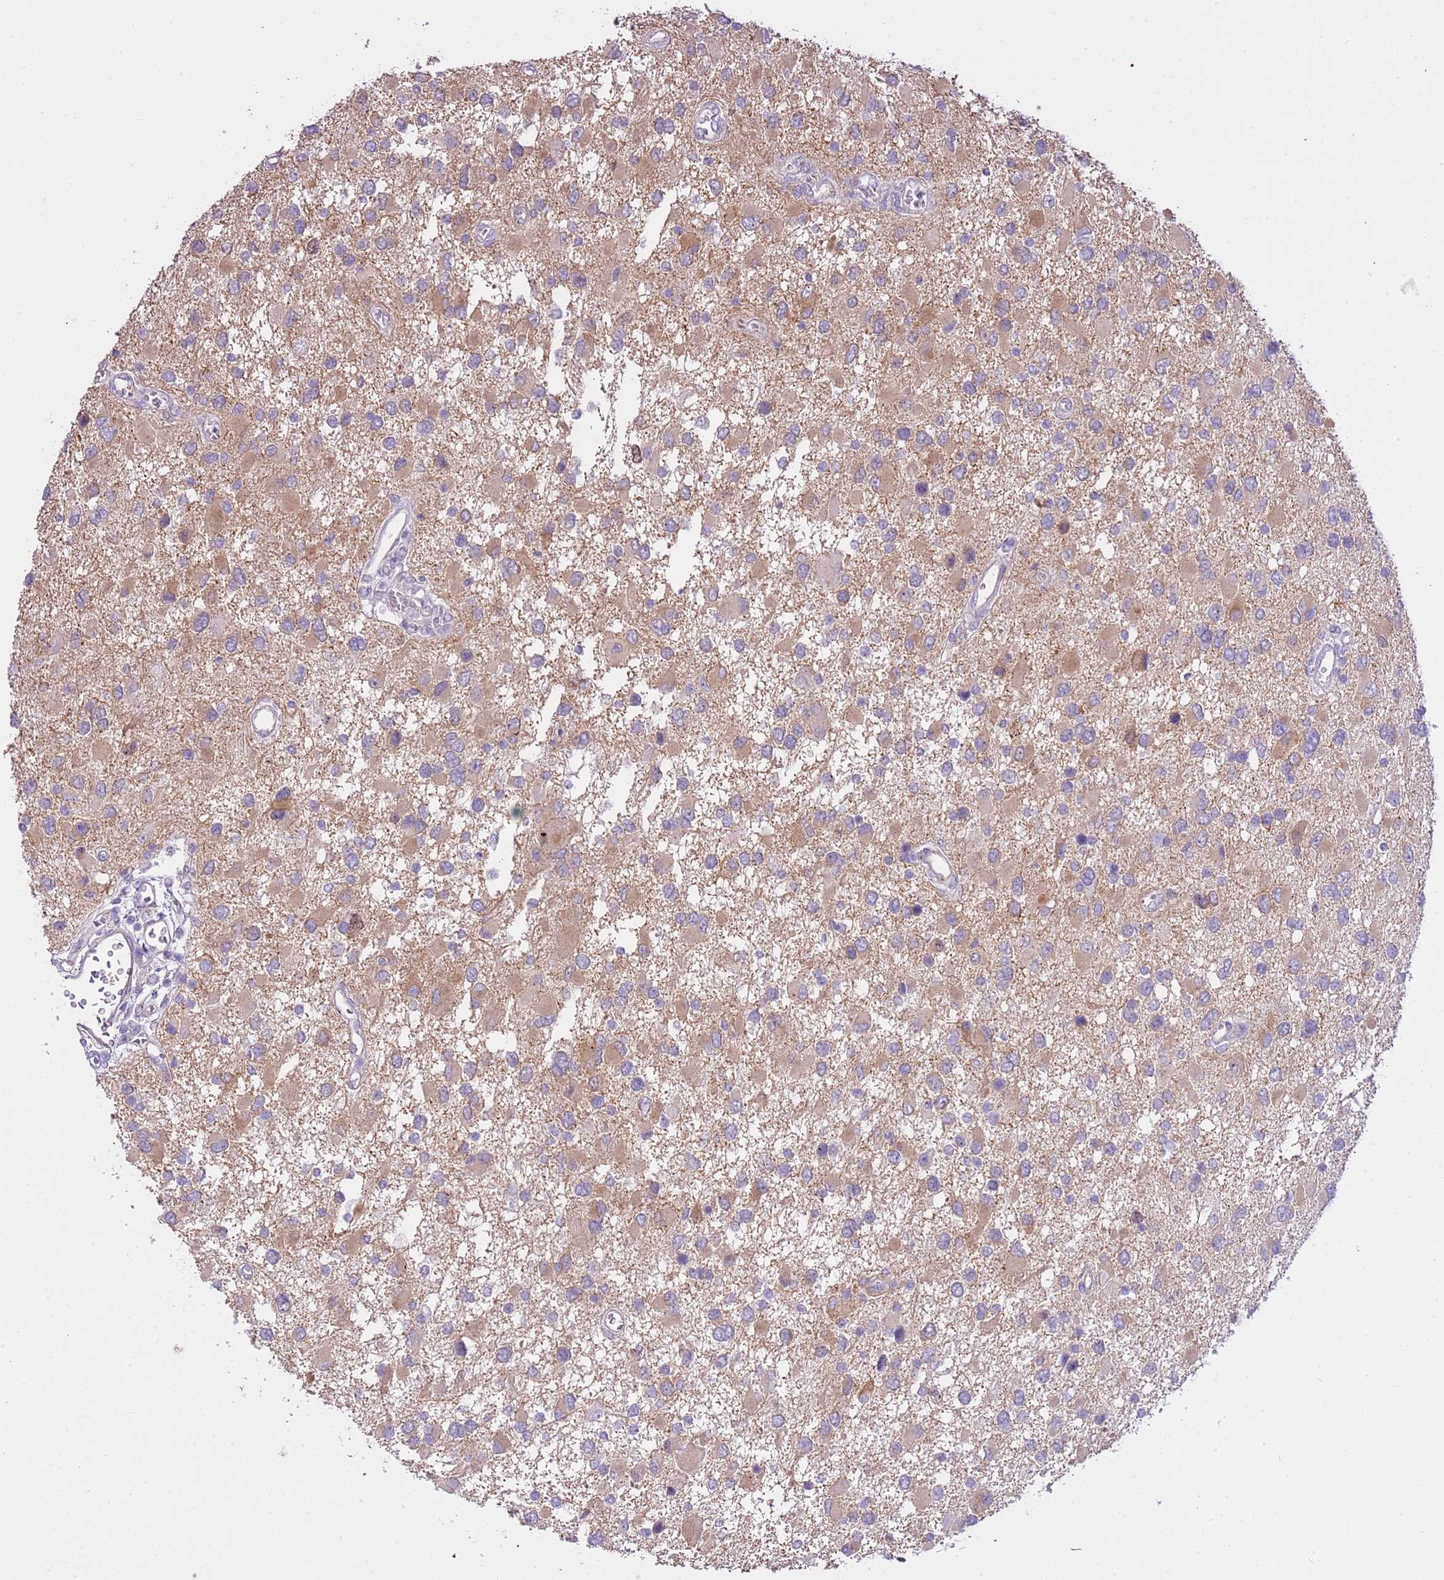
{"staining": {"intensity": "weak", "quantity": "25%-75%", "location": "cytoplasmic/membranous"}, "tissue": "glioma", "cell_type": "Tumor cells", "image_type": "cancer", "snomed": [{"axis": "morphology", "description": "Glioma, malignant, High grade"}, {"axis": "topography", "description": "Brain"}], "caption": "Immunohistochemistry (DAB (3,3'-diaminobenzidine)) staining of human glioma demonstrates weak cytoplasmic/membranous protein expression in approximately 25%-75% of tumor cells. (Brightfield microscopy of DAB IHC at high magnification).", "gene": "FBRSL1", "patient": {"sex": "male", "age": 53}}